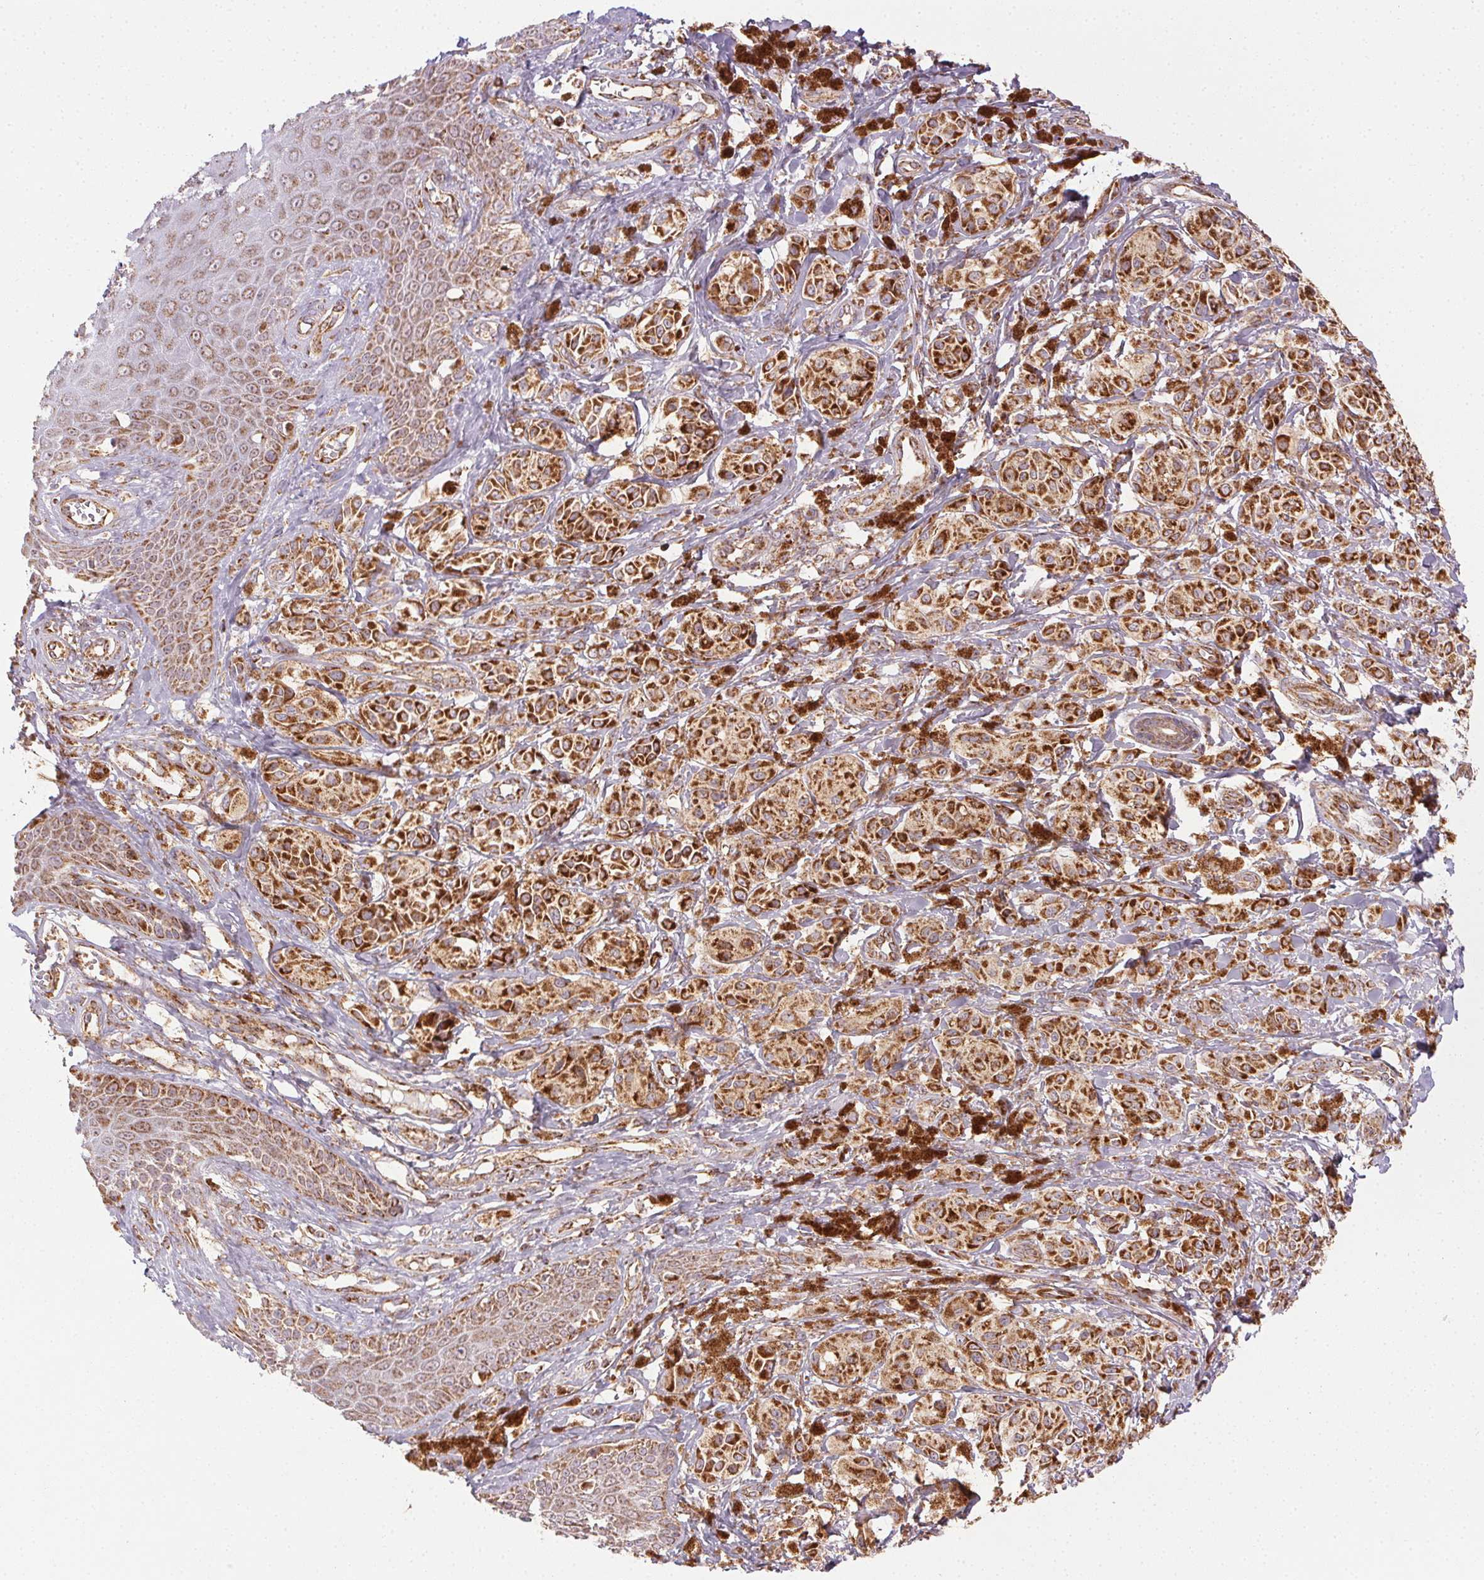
{"staining": {"intensity": "strong", "quantity": ">75%", "location": "cytoplasmic/membranous"}, "tissue": "melanoma", "cell_type": "Tumor cells", "image_type": "cancer", "snomed": [{"axis": "morphology", "description": "Malignant melanoma, NOS"}, {"axis": "topography", "description": "Skin"}], "caption": "Immunohistochemical staining of melanoma reveals high levels of strong cytoplasmic/membranous expression in approximately >75% of tumor cells. (DAB IHC with brightfield microscopy, high magnification).", "gene": "CLPB", "patient": {"sex": "female", "age": 80}}